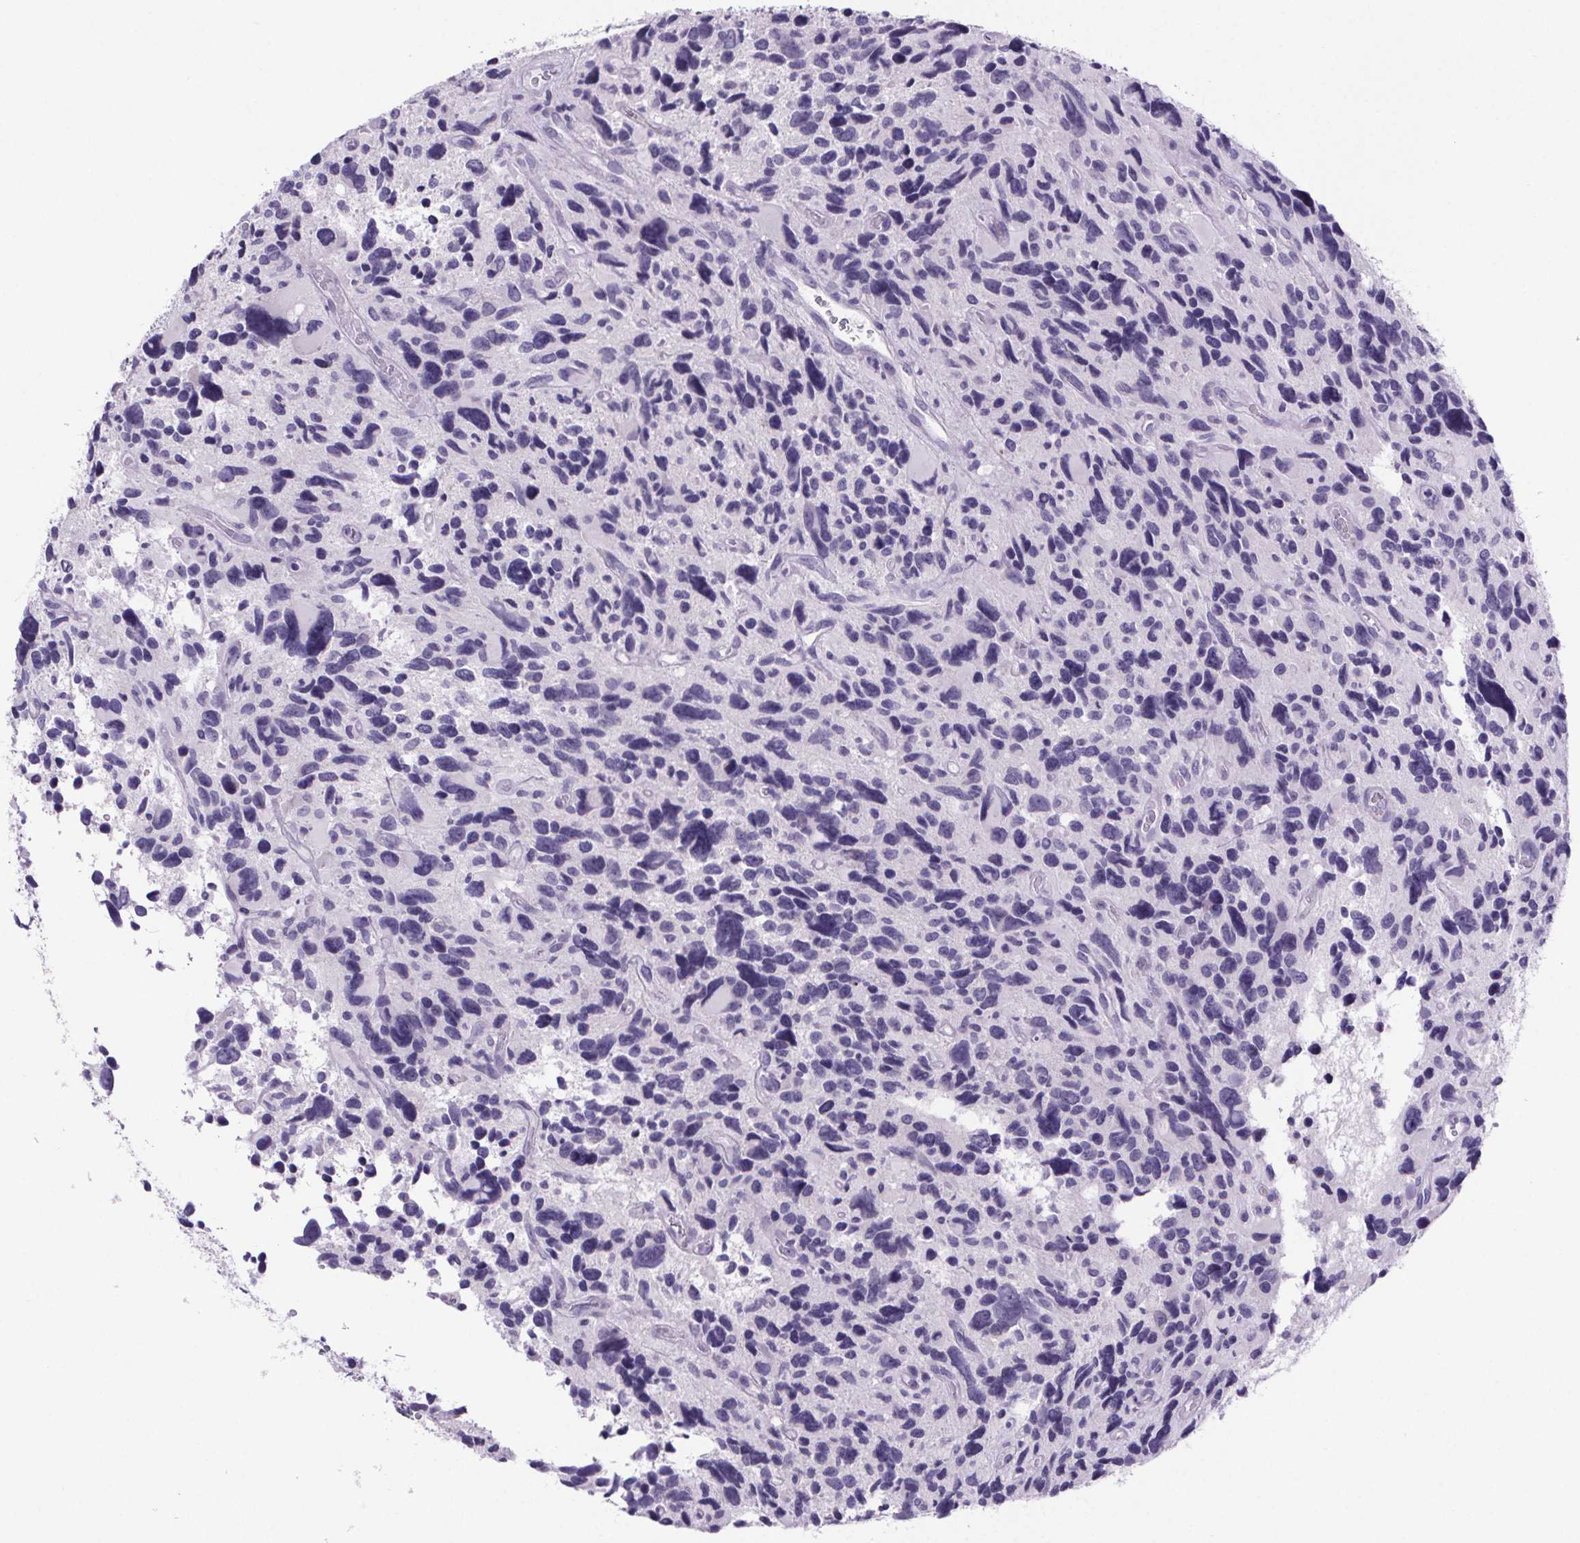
{"staining": {"intensity": "negative", "quantity": "none", "location": "none"}, "tissue": "glioma", "cell_type": "Tumor cells", "image_type": "cancer", "snomed": [{"axis": "morphology", "description": "Glioma, malignant, High grade"}, {"axis": "topography", "description": "Brain"}], "caption": "Immunohistochemistry (IHC) histopathology image of human glioma stained for a protein (brown), which reveals no positivity in tumor cells.", "gene": "CUBN", "patient": {"sex": "male", "age": 46}}